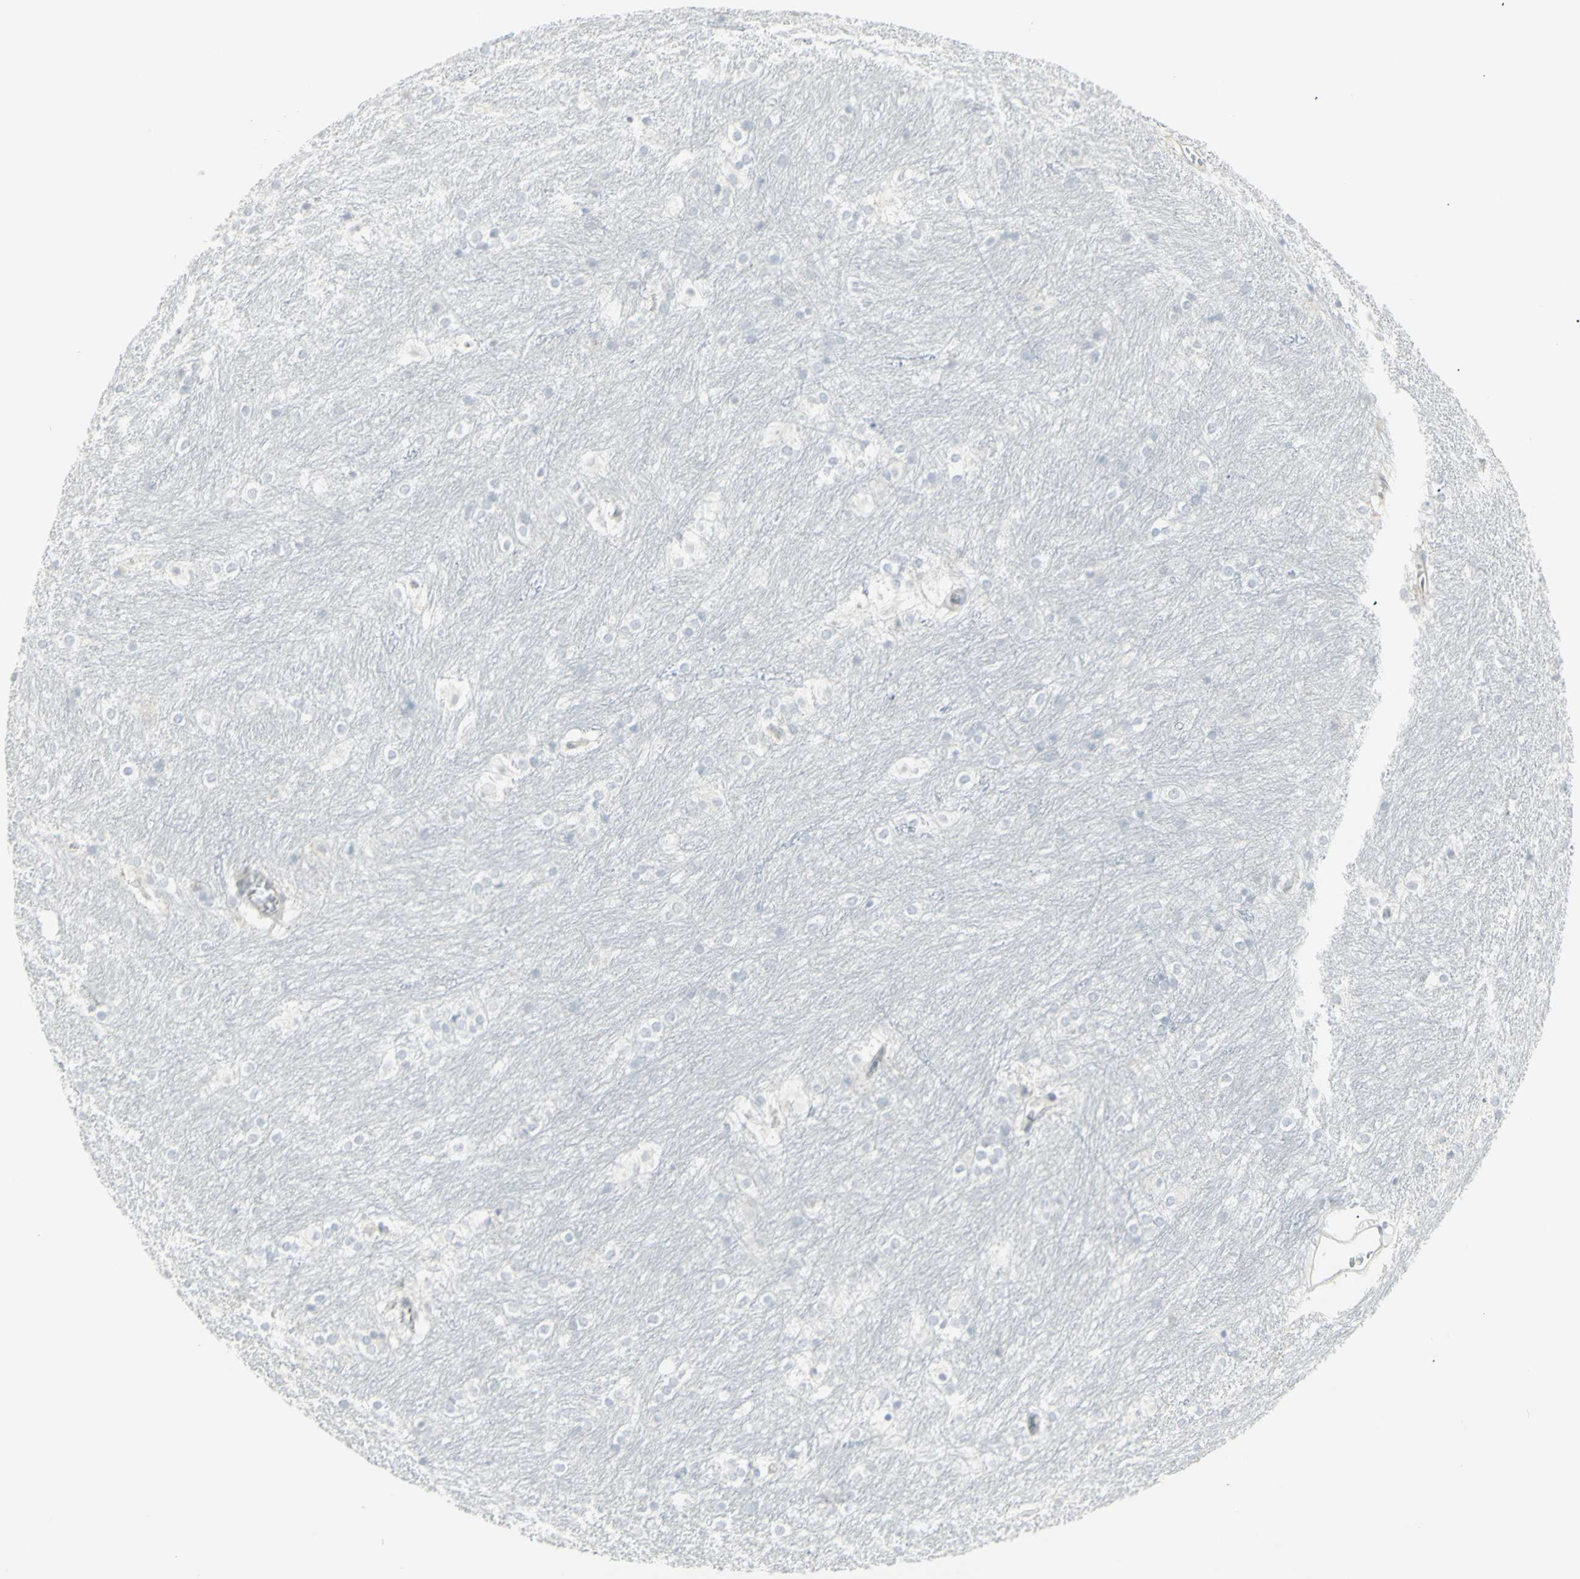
{"staining": {"intensity": "negative", "quantity": "none", "location": "none"}, "tissue": "caudate", "cell_type": "Glial cells", "image_type": "normal", "snomed": [{"axis": "morphology", "description": "Normal tissue, NOS"}, {"axis": "topography", "description": "Lateral ventricle wall"}], "caption": "The IHC image has no significant staining in glial cells of caudate. (DAB IHC with hematoxylin counter stain).", "gene": "YBX2", "patient": {"sex": "female", "age": 19}}